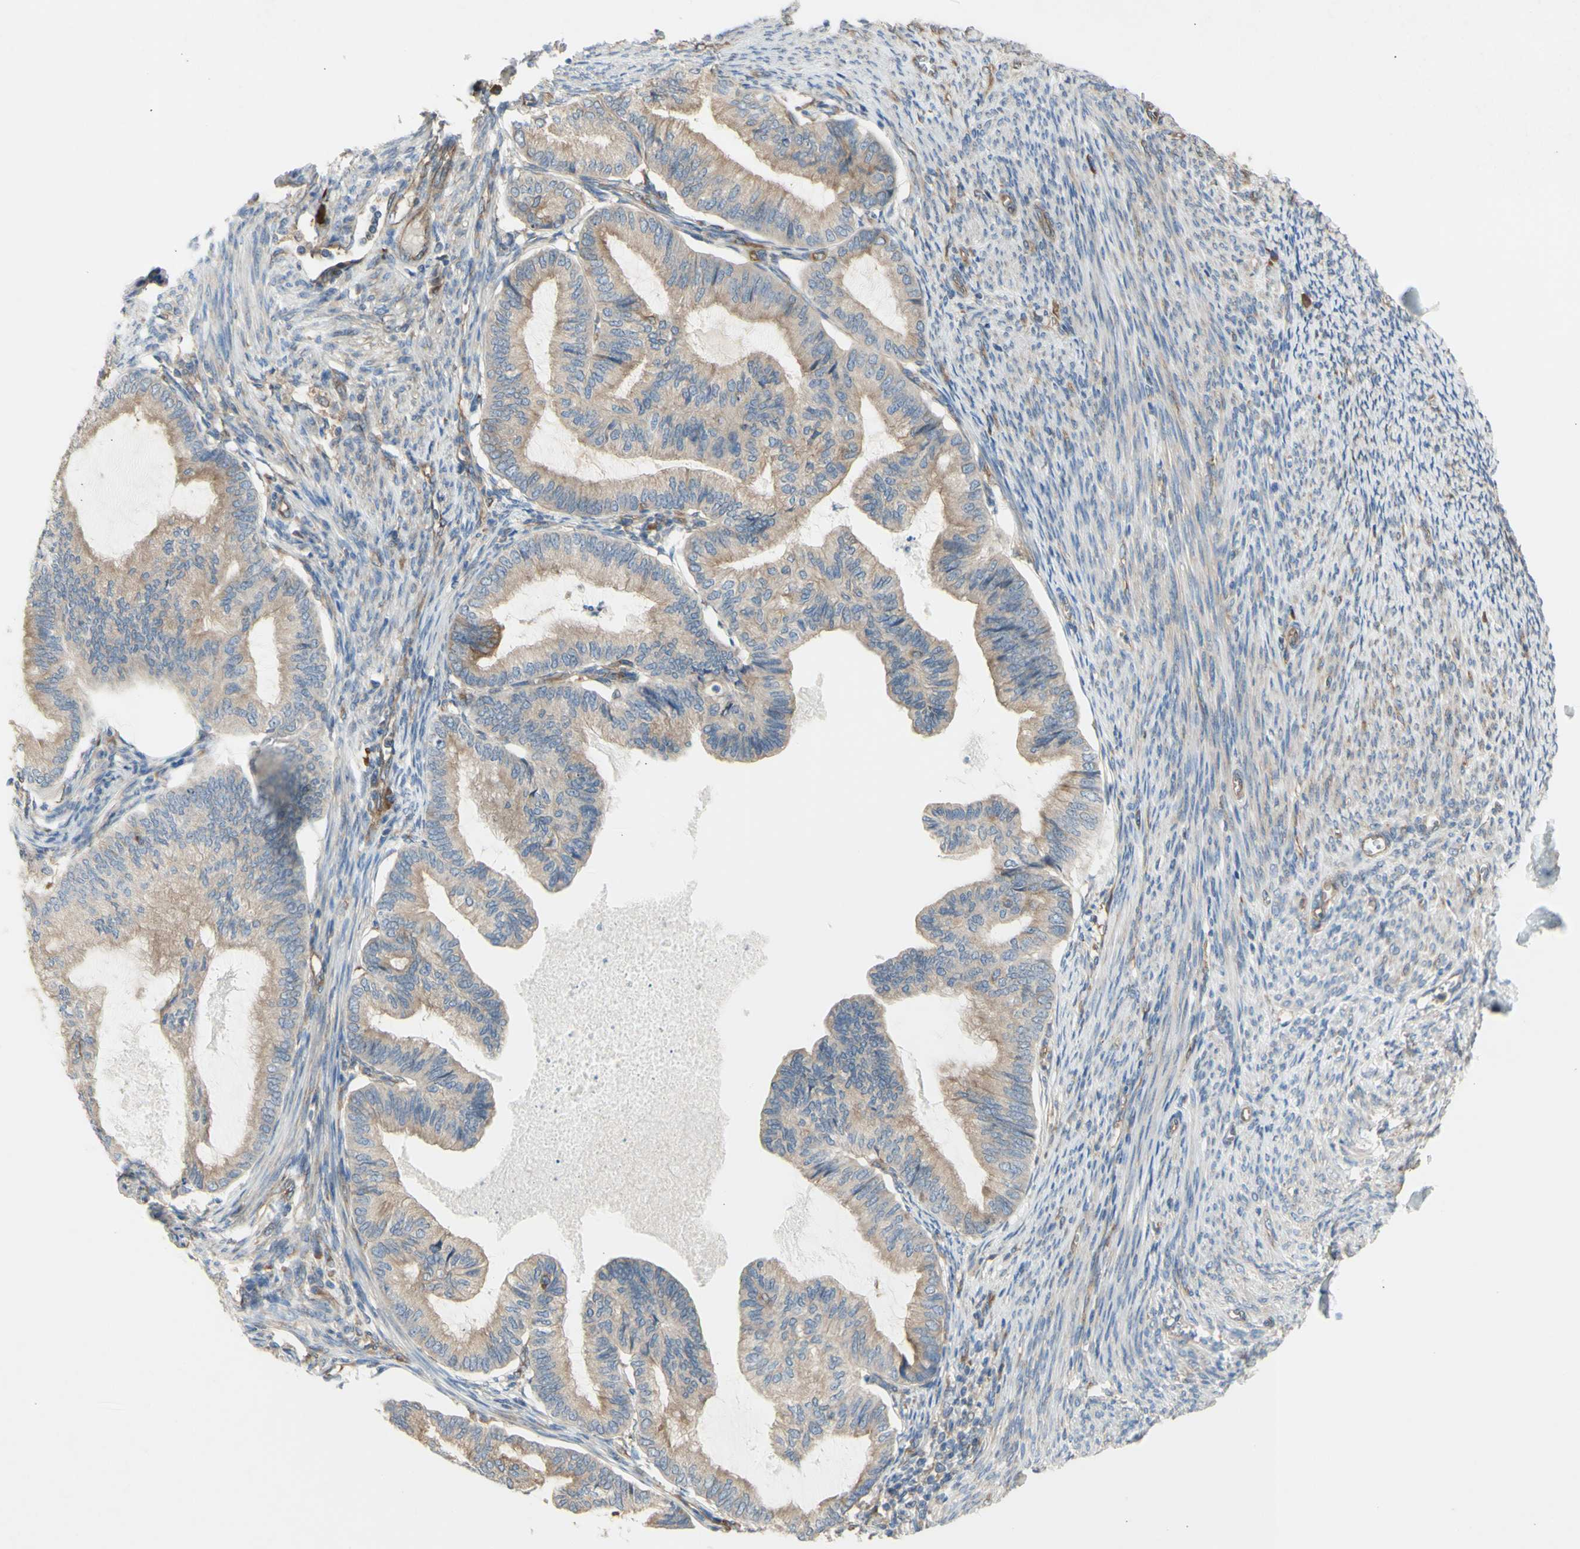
{"staining": {"intensity": "moderate", "quantity": ">75%", "location": "cytoplasmic/membranous"}, "tissue": "cervical cancer", "cell_type": "Tumor cells", "image_type": "cancer", "snomed": [{"axis": "morphology", "description": "Normal tissue, NOS"}, {"axis": "morphology", "description": "Adenocarcinoma, NOS"}, {"axis": "topography", "description": "Cervix"}, {"axis": "topography", "description": "Endometrium"}], "caption": "IHC (DAB) staining of human cervical cancer (adenocarcinoma) exhibits moderate cytoplasmic/membranous protein staining in about >75% of tumor cells. (Stains: DAB in brown, nuclei in blue, Microscopy: brightfield microscopy at high magnification).", "gene": "KLC1", "patient": {"sex": "female", "age": 86}}